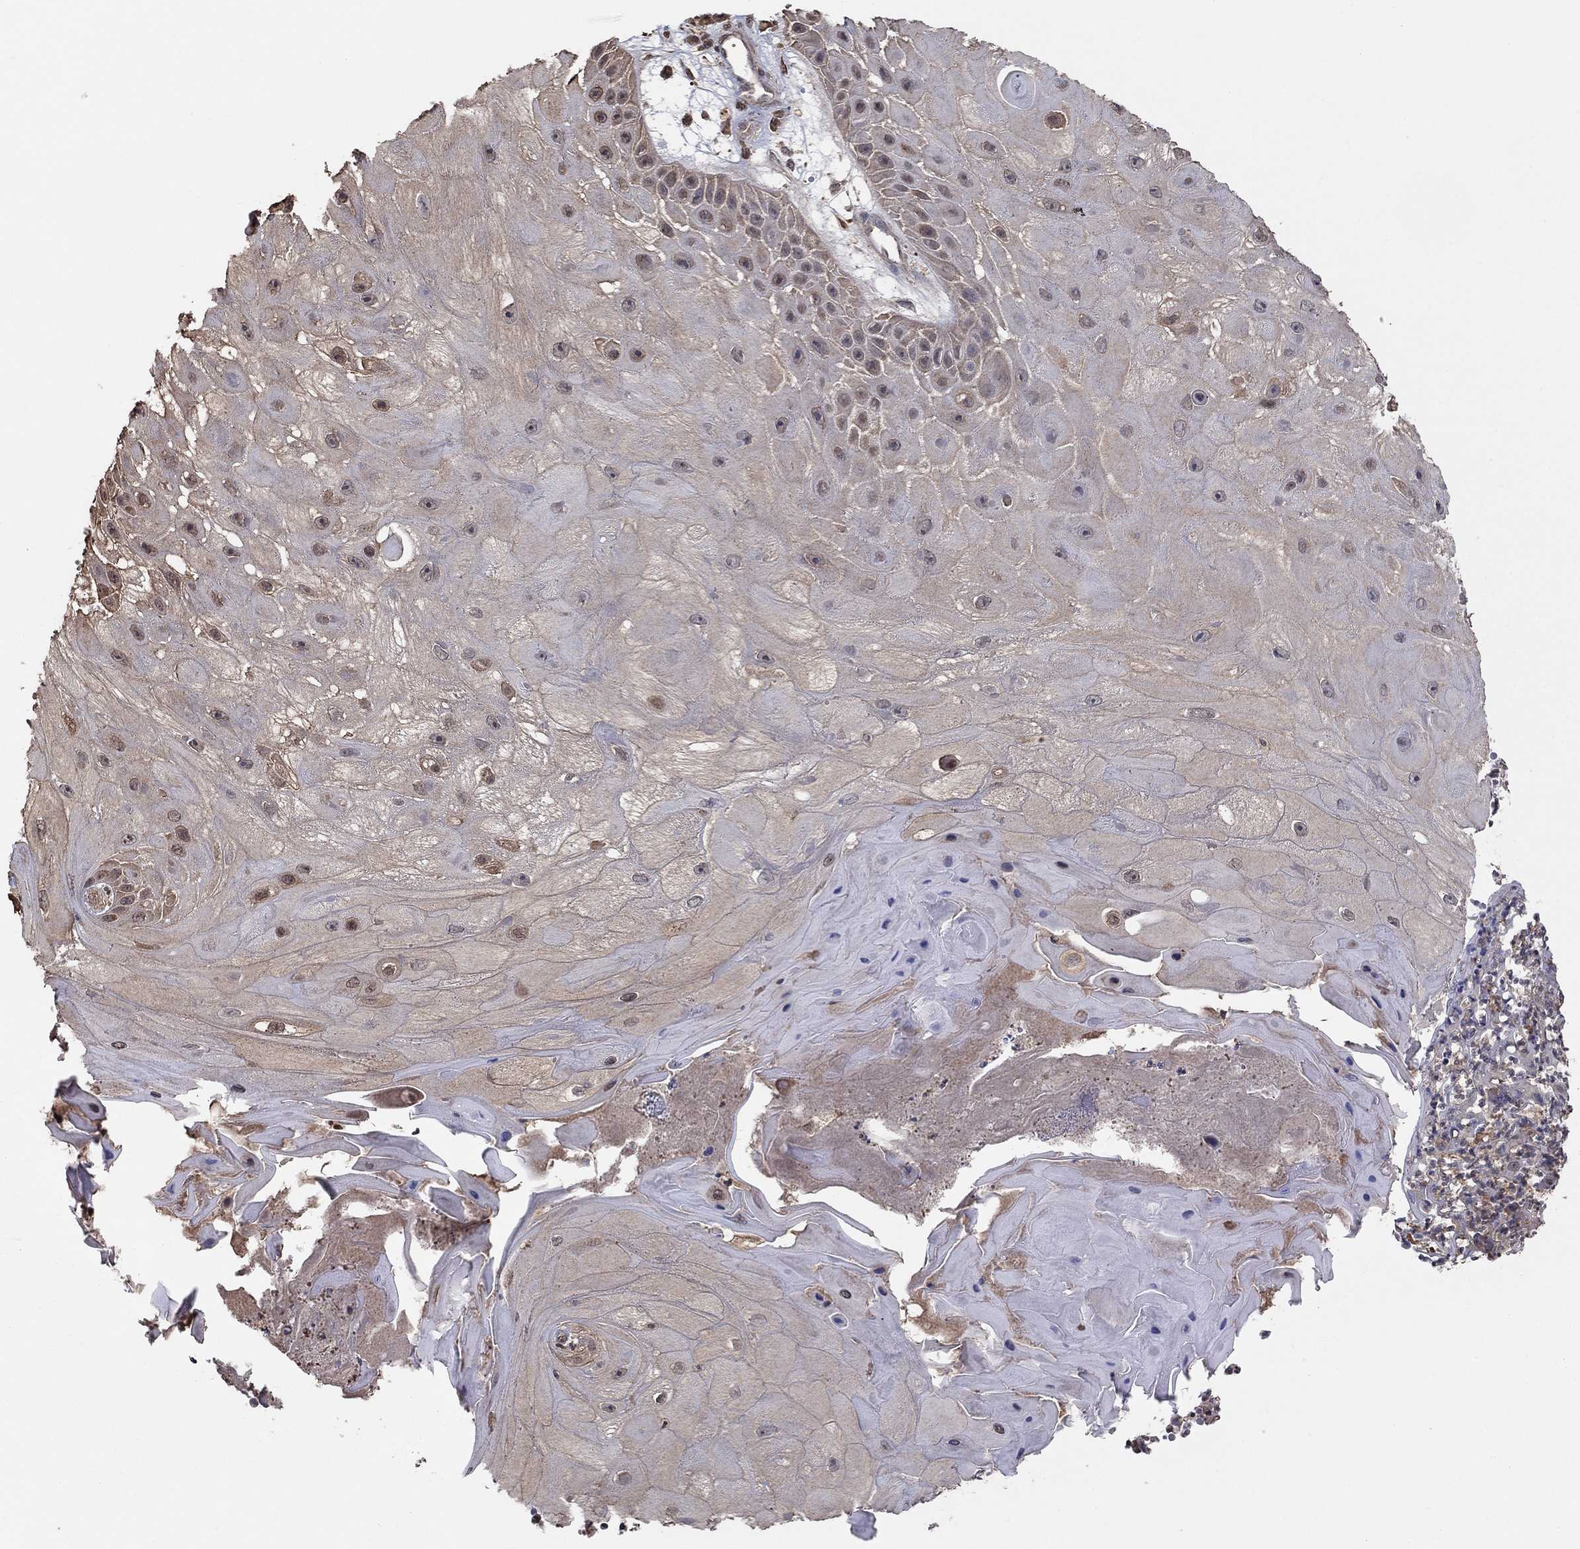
{"staining": {"intensity": "weak", "quantity": "25%-75%", "location": "cytoplasmic/membranous"}, "tissue": "skin cancer", "cell_type": "Tumor cells", "image_type": "cancer", "snomed": [{"axis": "morphology", "description": "Normal tissue, NOS"}, {"axis": "morphology", "description": "Squamous cell carcinoma, NOS"}, {"axis": "topography", "description": "Skin"}], "caption": "High-power microscopy captured an immunohistochemistry photomicrograph of skin cancer, revealing weak cytoplasmic/membranous positivity in approximately 25%-75% of tumor cells. (DAB = brown stain, brightfield microscopy at high magnification).", "gene": "RNF114", "patient": {"sex": "male", "age": 79}}